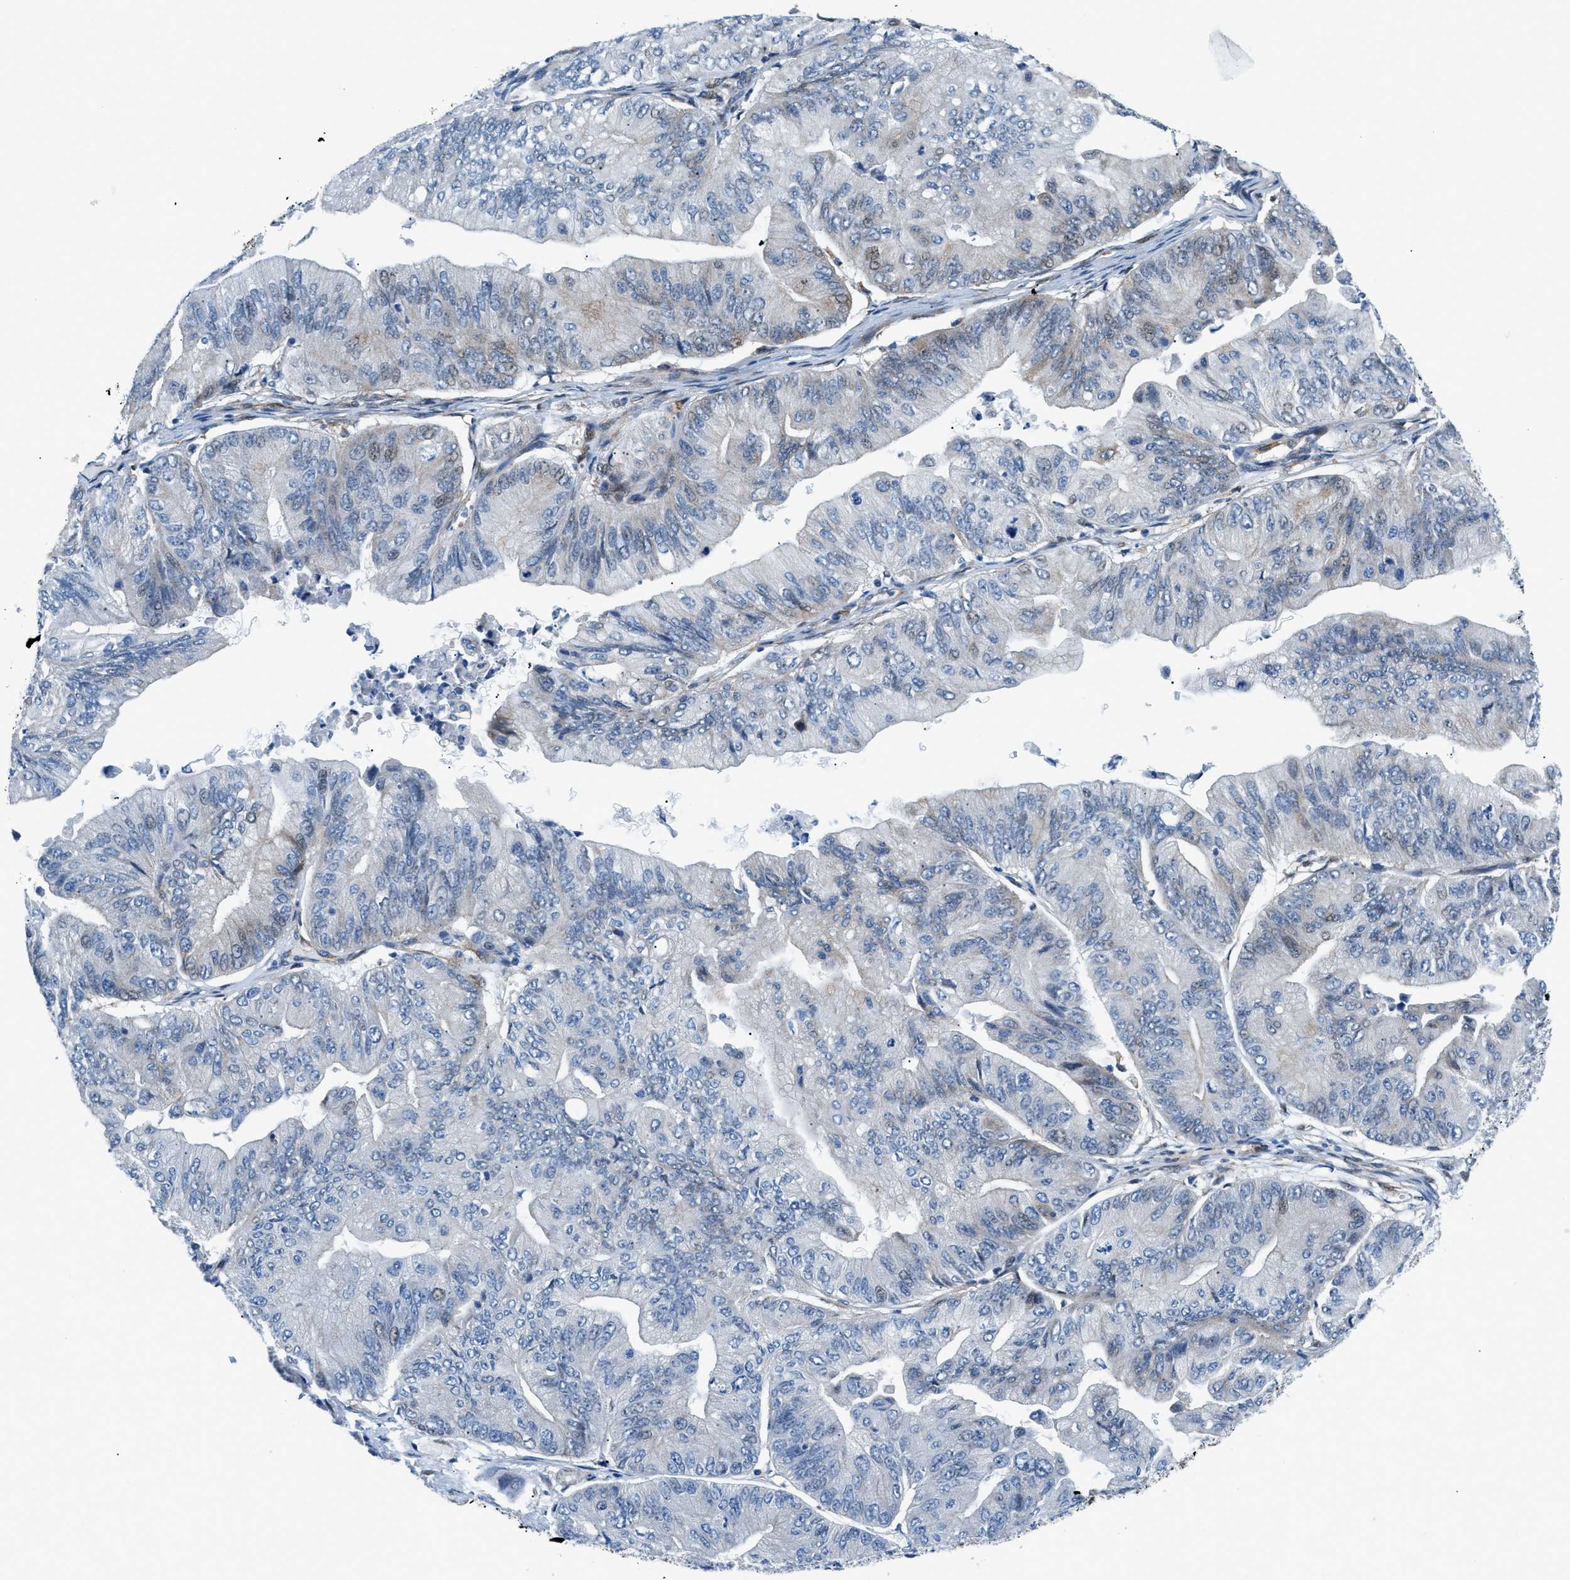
{"staining": {"intensity": "weak", "quantity": "<25%", "location": "cytoplasmic/membranous,nuclear"}, "tissue": "ovarian cancer", "cell_type": "Tumor cells", "image_type": "cancer", "snomed": [{"axis": "morphology", "description": "Cystadenocarcinoma, mucinous, NOS"}, {"axis": "topography", "description": "Ovary"}], "caption": "This is a photomicrograph of immunohistochemistry (IHC) staining of mucinous cystadenocarcinoma (ovarian), which shows no expression in tumor cells.", "gene": "YWHAE", "patient": {"sex": "female", "age": 61}}